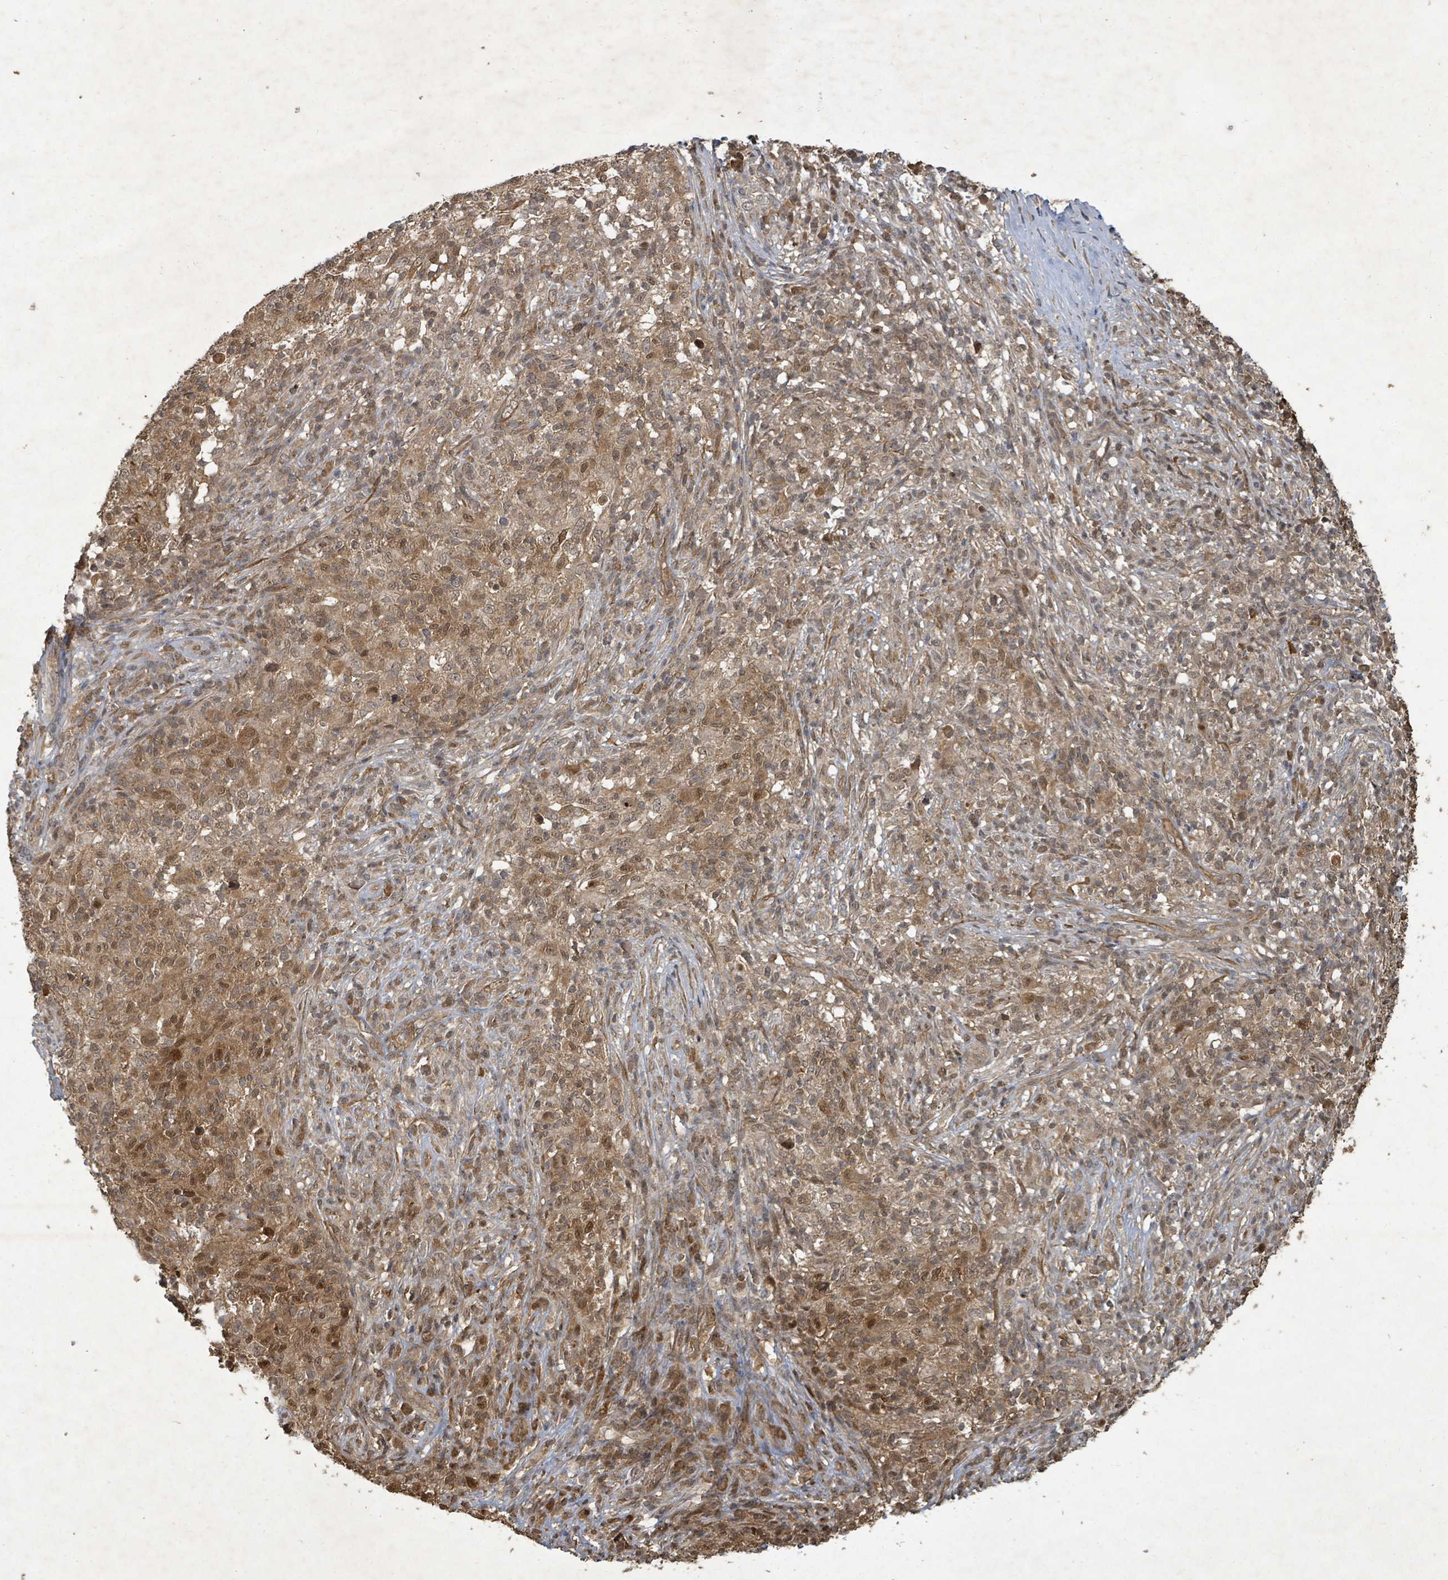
{"staining": {"intensity": "strong", "quantity": ">75%", "location": "cytoplasmic/membranous,nuclear"}, "tissue": "melanoma", "cell_type": "Tumor cells", "image_type": "cancer", "snomed": [{"axis": "morphology", "description": "Malignant melanoma, NOS"}, {"axis": "topography", "description": "Skin"}], "caption": "Human melanoma stained with a protein marker reveals strong staining in tumor cells.", "gene": "KDM4E", "patient": {"sex": "male", "age": 66}}